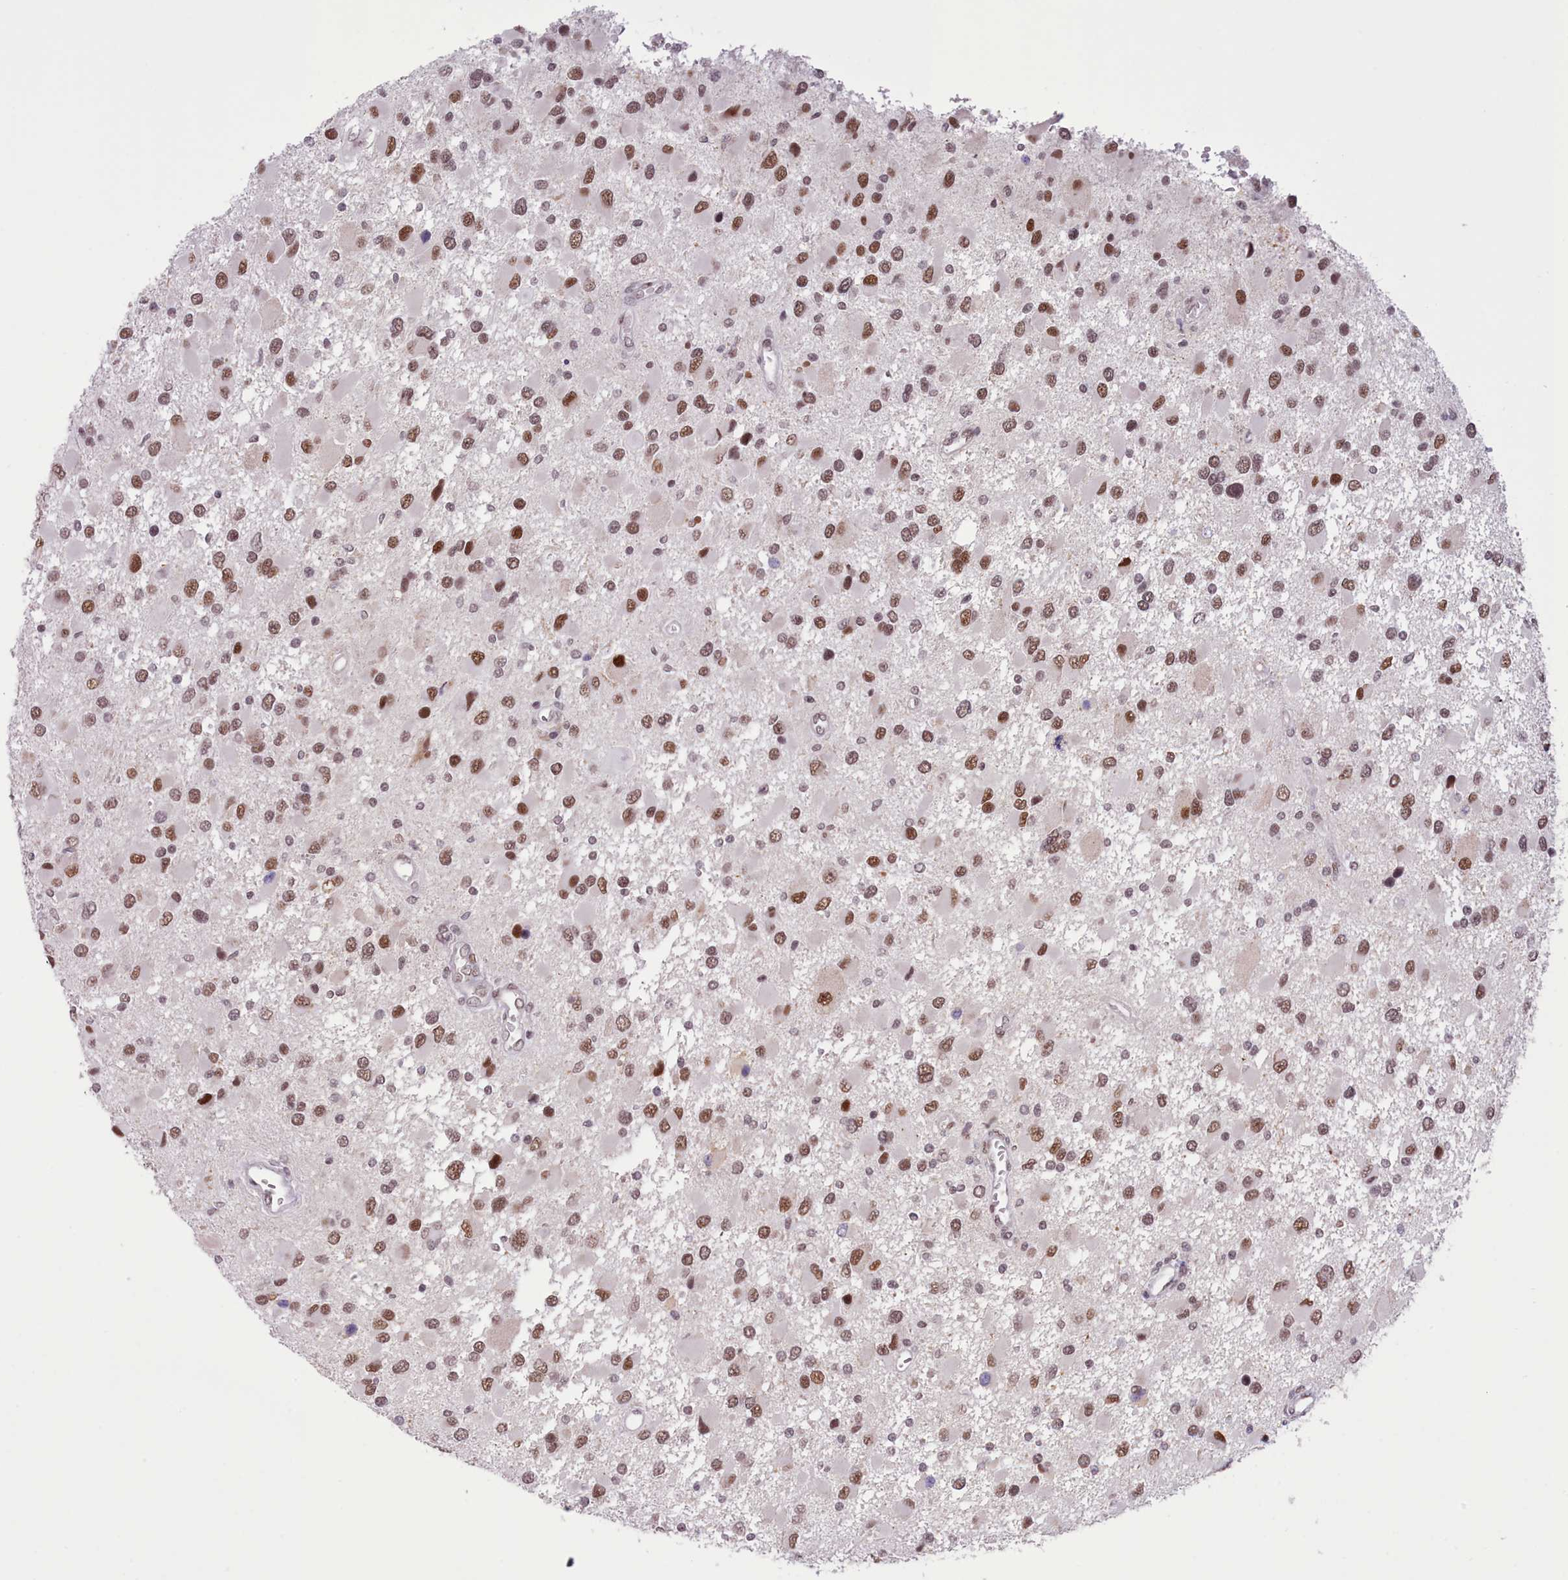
{"staining": {"intensity": "moderate", "quantity": ">75%", "location": "nuclear"}, "tissue": "glioma", "cell_type": "Tumor cells", "image_type": "cancer", "snomed": [{"axis": "morphology", "description": "Glioma, malignant, High grade"}, {"axis": "topography", "description": "Brain"}], "caption": "Tumor cells demonstrate moderate nuclear staining in approximately >75% of cells in malignant glioma (high-grade). The staining is performed using DAB (3,3'-diaminobenzidine) brown chromogen to label protein expression. The nuclei are counter-stained blue using hematoxylin.", "gene": "RFX1", "patient": {"sex": "male", "age": 53}}